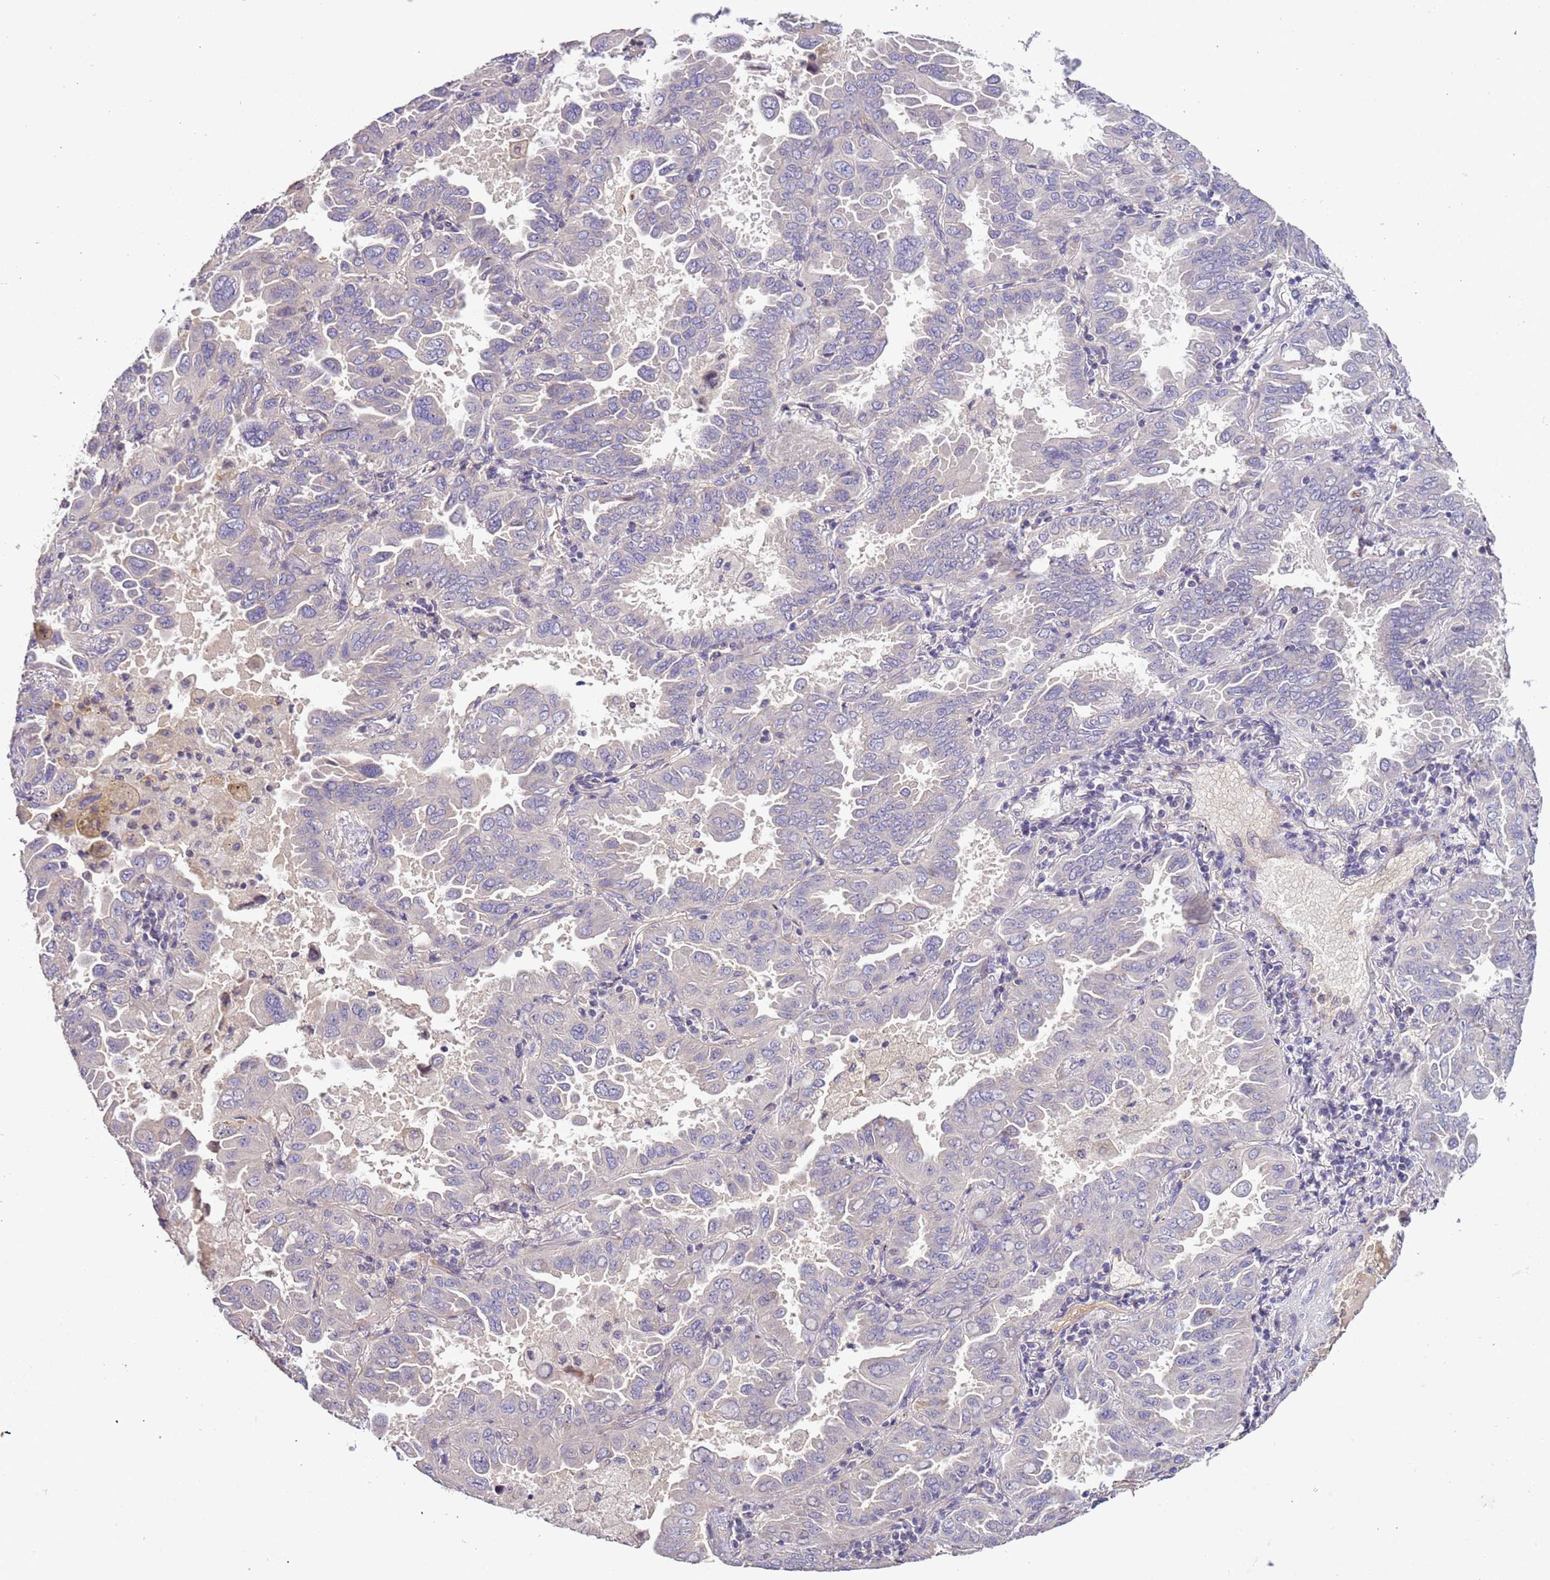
{"staining": {"intensity": "negative", "quantity": "none", "location": "none"}, "tissue": "lung cancer", "cell_type": "Tumor cells", "image_type": "cancer", "snomed": [{"axis": "morphology", "description": "Adenocarcinoma, NOS"}, {"axis": "topography", "description": "Lung"}], "caption": "There is no significant staining in tumor cells of lung cancer.", "gene": "LAMB4", "patient": {"sex": "male", "age": 64}}